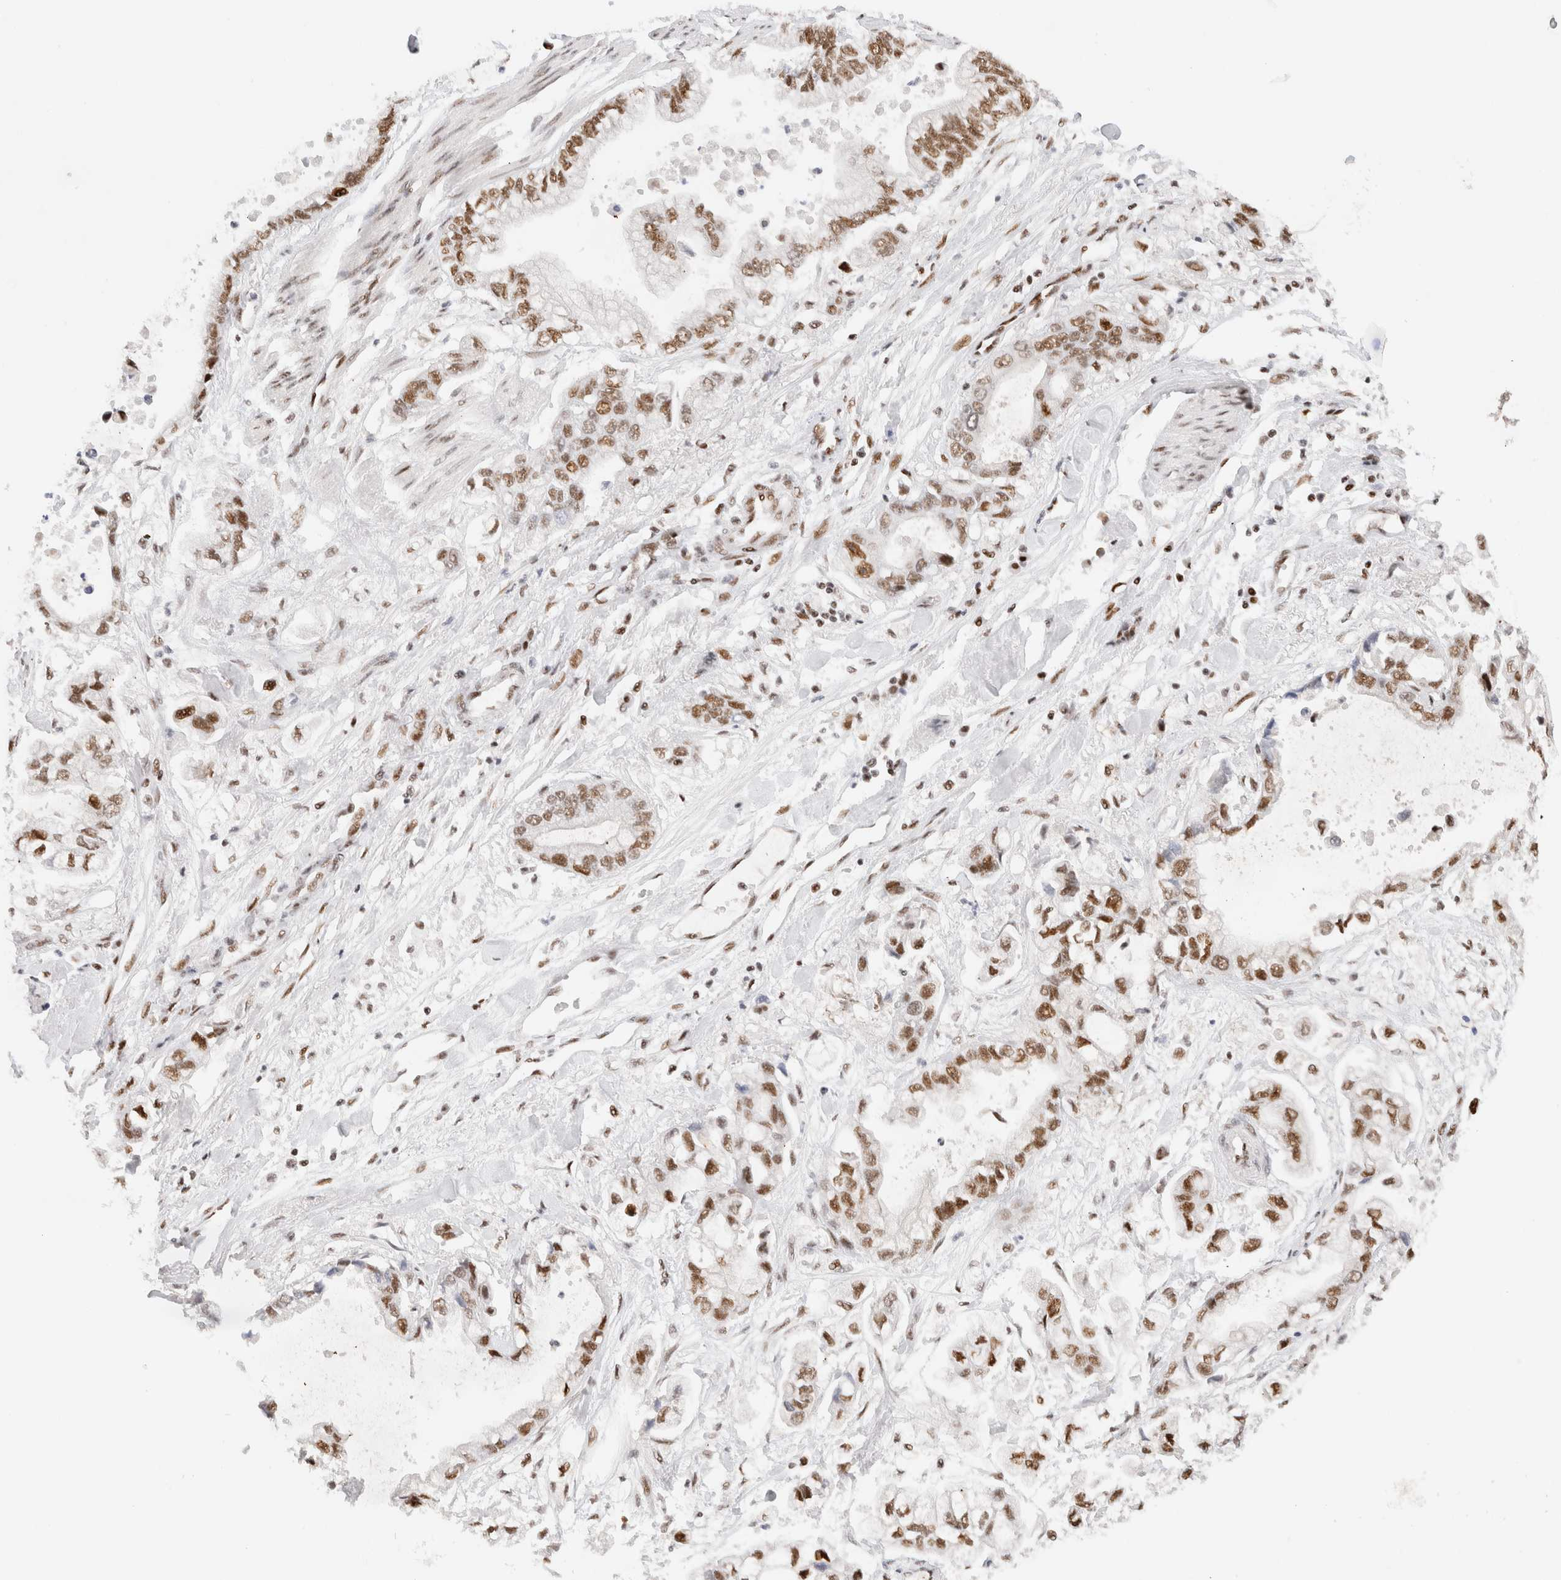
{"staining": {"intensity": "moderate", "quantity": ">75%", "location": "nuclear"}, "tissue": "stomach cancer", "cell_type": "Tumor cells", "image_type": "cancer", "snomed": [{"axis": "morphology", "description": "Normal tissue, NOS"}, {"axis": "morphology", "description": "Adenocarcinoma, NOS"}, {"axis": "topography", "description": "Stomach"}], "caption": "Human adenocarcinoma (stomach) stained for a protein (brown) shows moderate nuclear positive staining in approximately >75% of tumor cells.", "gene": "ZNF282", "patient": {"sex": "male", "age": 62}}